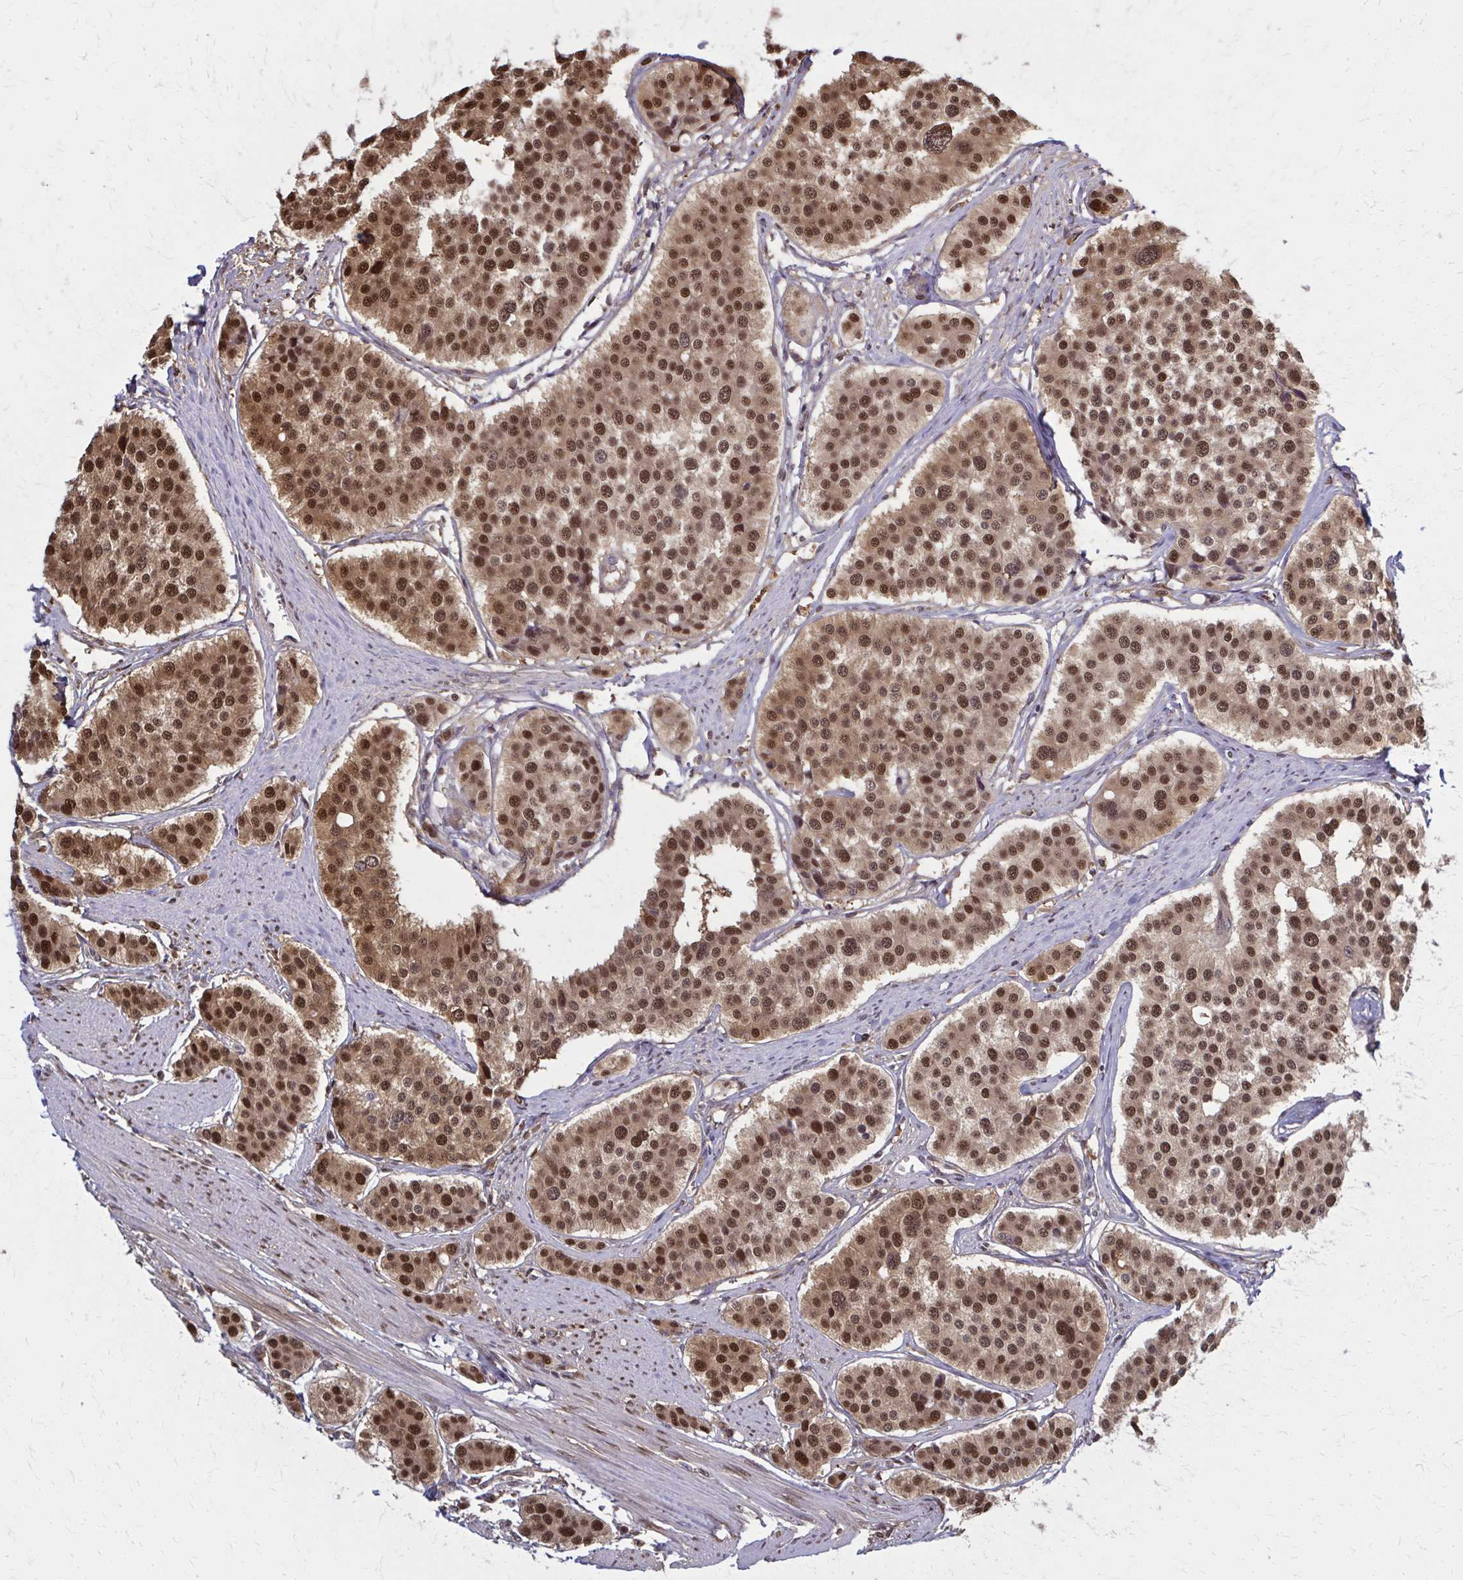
{"staining": {"intensity": "moderate", "quantity": ">75%", "location": "cytoplasmic/membranous,nuclear"}, "tissue": "carcinoid", "cell_type": "Tumor cells", "image_type": "cancer", "snomed": [{"axis": "morphology", "description": "Carcinoid, malignant, NOS"}, {"axis": "topography", "description": "Small intestine"}], "caption": "DAB (3,3'-diaminobenzidine) immunohistochemical staining of carcinoid (malignant) displays moderate cytoplasmic/membranous and nuclear protein positivity in about >75% of tumor cells.", "gene": "MDH1", "patient": {"sex": "male", "age": 60}}